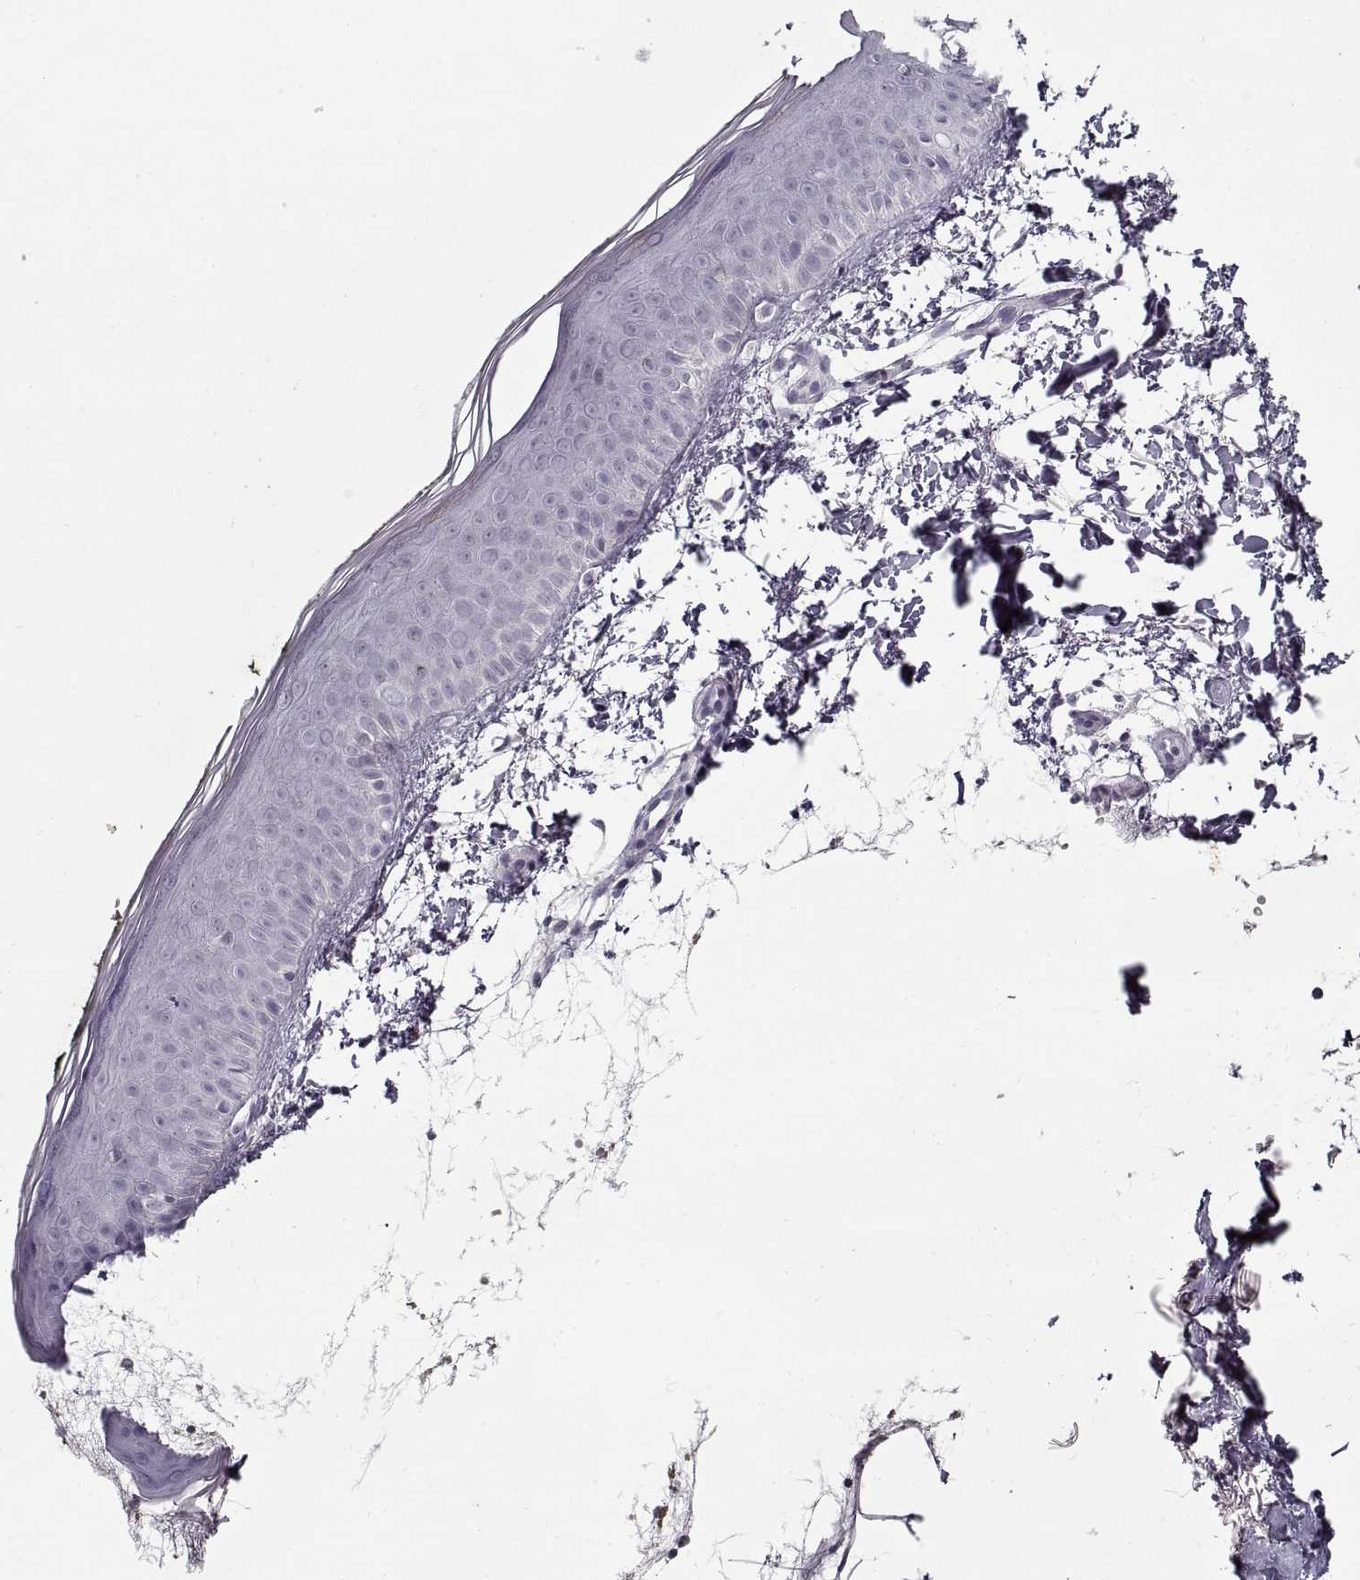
{"staining": {"intensity": "negative", "quantity": "none", "location": "none"}, "tissue": "skin", "cell_type": "Fibroblasts", "image_type": "normal", "snomed": [{"axis": "morphology", "description": "Normal tissue, NOS"}, {"axis": "topography", "description": "Skin"}], "caption": "Image shows no protein staining in fibroblasts of normal skin. (Stains: DAB (3,3'-diaminobenzidine) IHC with hematoxylin counter stain, Microscopy: brightfield microscopy at high magnification).", "gene": "GAD2", "patient": {"sex": "female", "age": 62}}